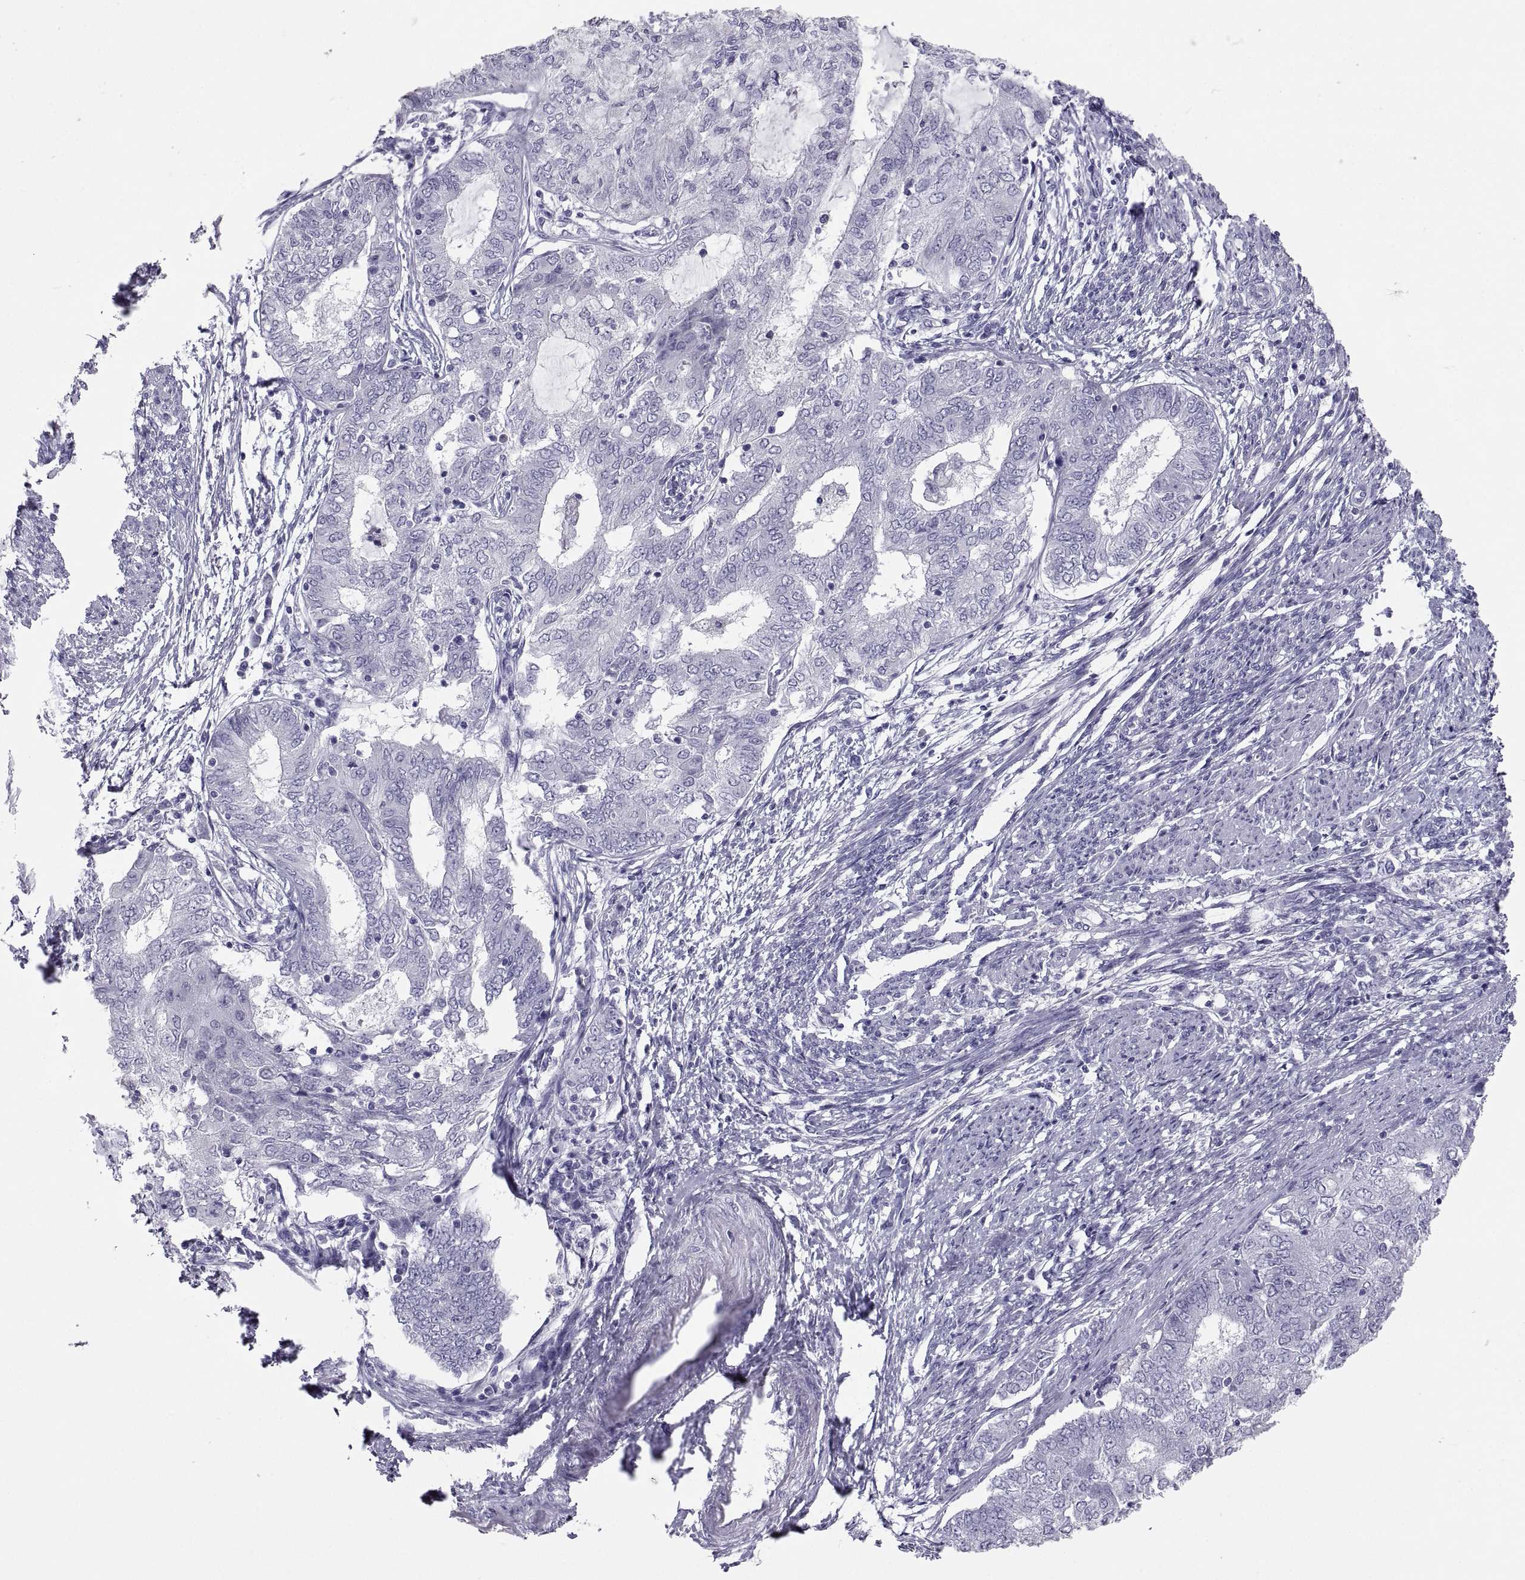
{"staining": {"intensity": "negative", "quantity": "none", "location": "none"}, "tissue": "endometrial cancer", "cell_type": "Tumor cells", "image_type": "cancer", "snomed": [{"axis": "morphology", "description": "Adenocarcinoma, NOS"}, {"axis": "topography", "description": "Endometrium"}], "caption": "Tumor cells show no significant expression in adenocarcinoma (endometrial). (Stains: DAB (3,3'-diaminobenzidine) immunohistochemistry with hematoxylin counter stain, Microscopy: brightfield microscopy at high magnification).", "gene": "PCSK1N", "patient": {"sex": "female", "age": 62}}